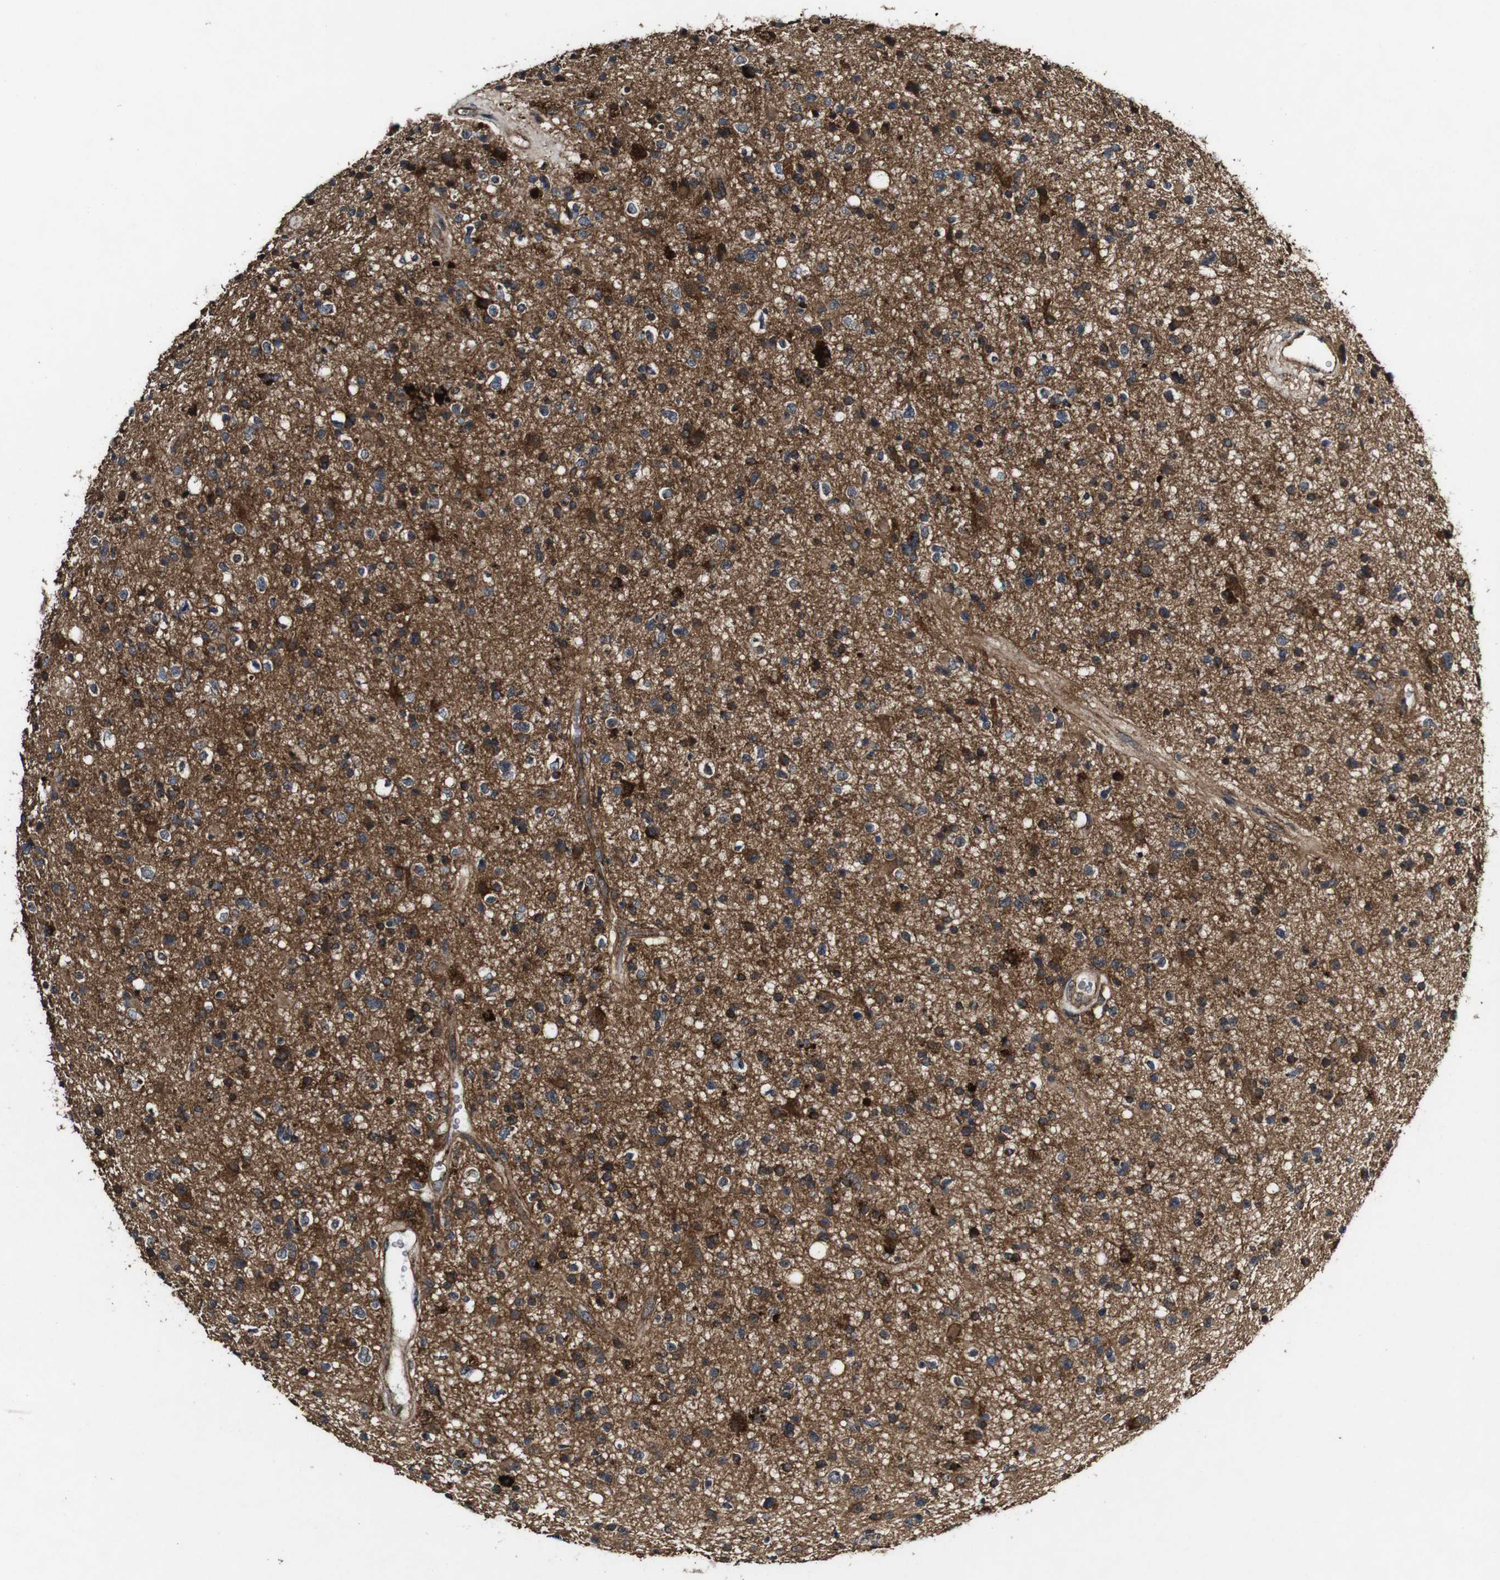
{"staining": {"intensity": "strong", "quantity": "25%-75%", "location": "cytoplasmic/membranous"}, "tissue": "glioma", "cell_type": "Tumor cells", "image_type": "cancer", "snomed": [{"axis": "morphology", "description": "Glioma, malignant, High grade"}, {"axis": "topography", "description": "Brain"}], "caption": "Glioma stained for a protein demonstrates strong cytoplasmic/membranous positivity in tumor cells. The protein of interest is stained brown, and the nuclei are stained in blue (DAB (3,3'-diaminobenzidine) IHC with brightfield microscopy, high magnification).", "gene": "BTN3A3", "patient": {"sex": "male", "age": 33}}